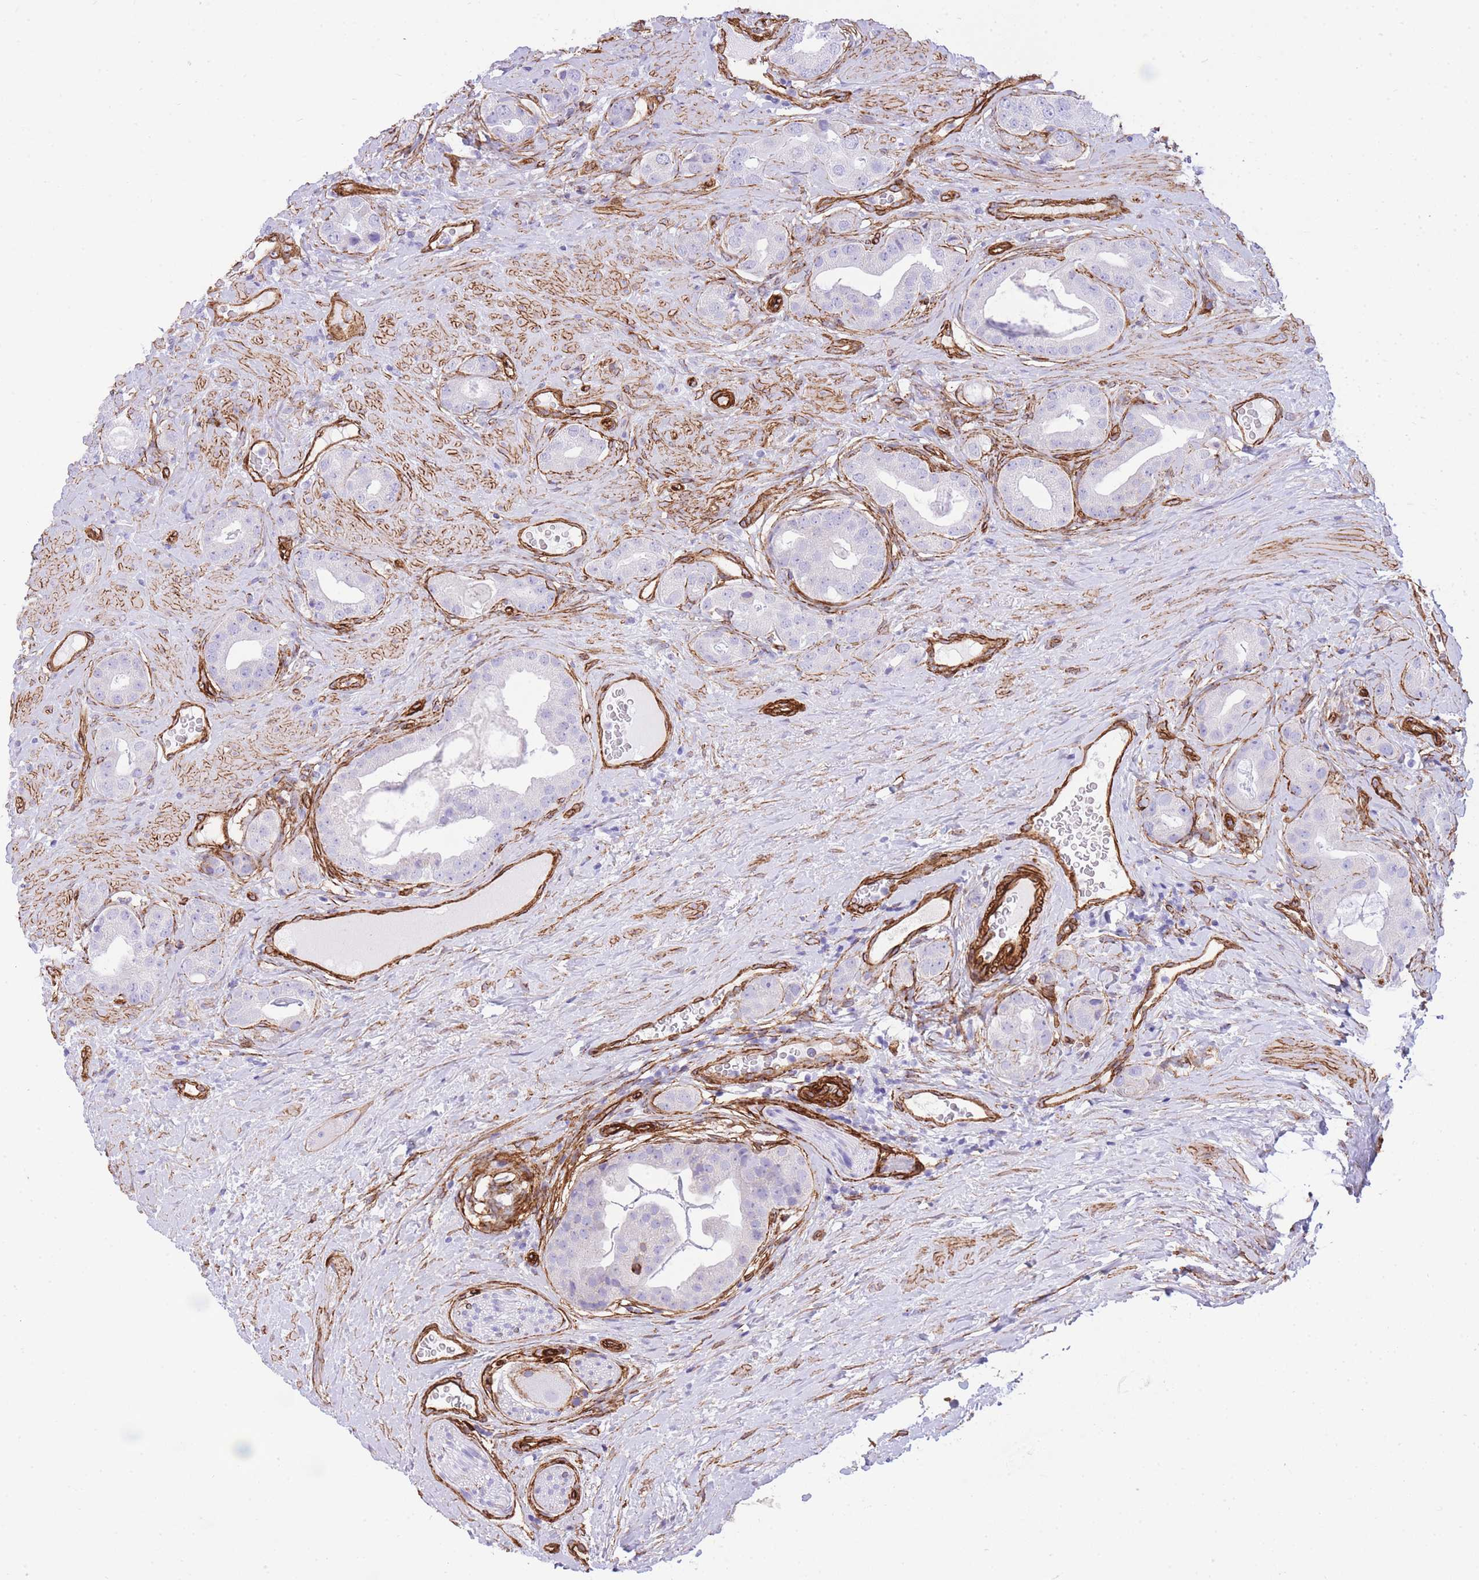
{"staining": {"intensity": "negative", "quantity": "none", "location": "none"}, "tissue": "prostate cancer", "cell_type": "Tumor cells", "image_type": "cancer", "snomed": [{"axis": "morphology", "description": "Adenocarcinoma, High grade"}, {"axis": "topography", "description": "Prostate"}], "caption": "IHC of high-grade adenocarcinoma (prostate) displays no expression in tumor cells.", "gene": "CAVIN1", "patient": {"sex": "male", "age": 63}}